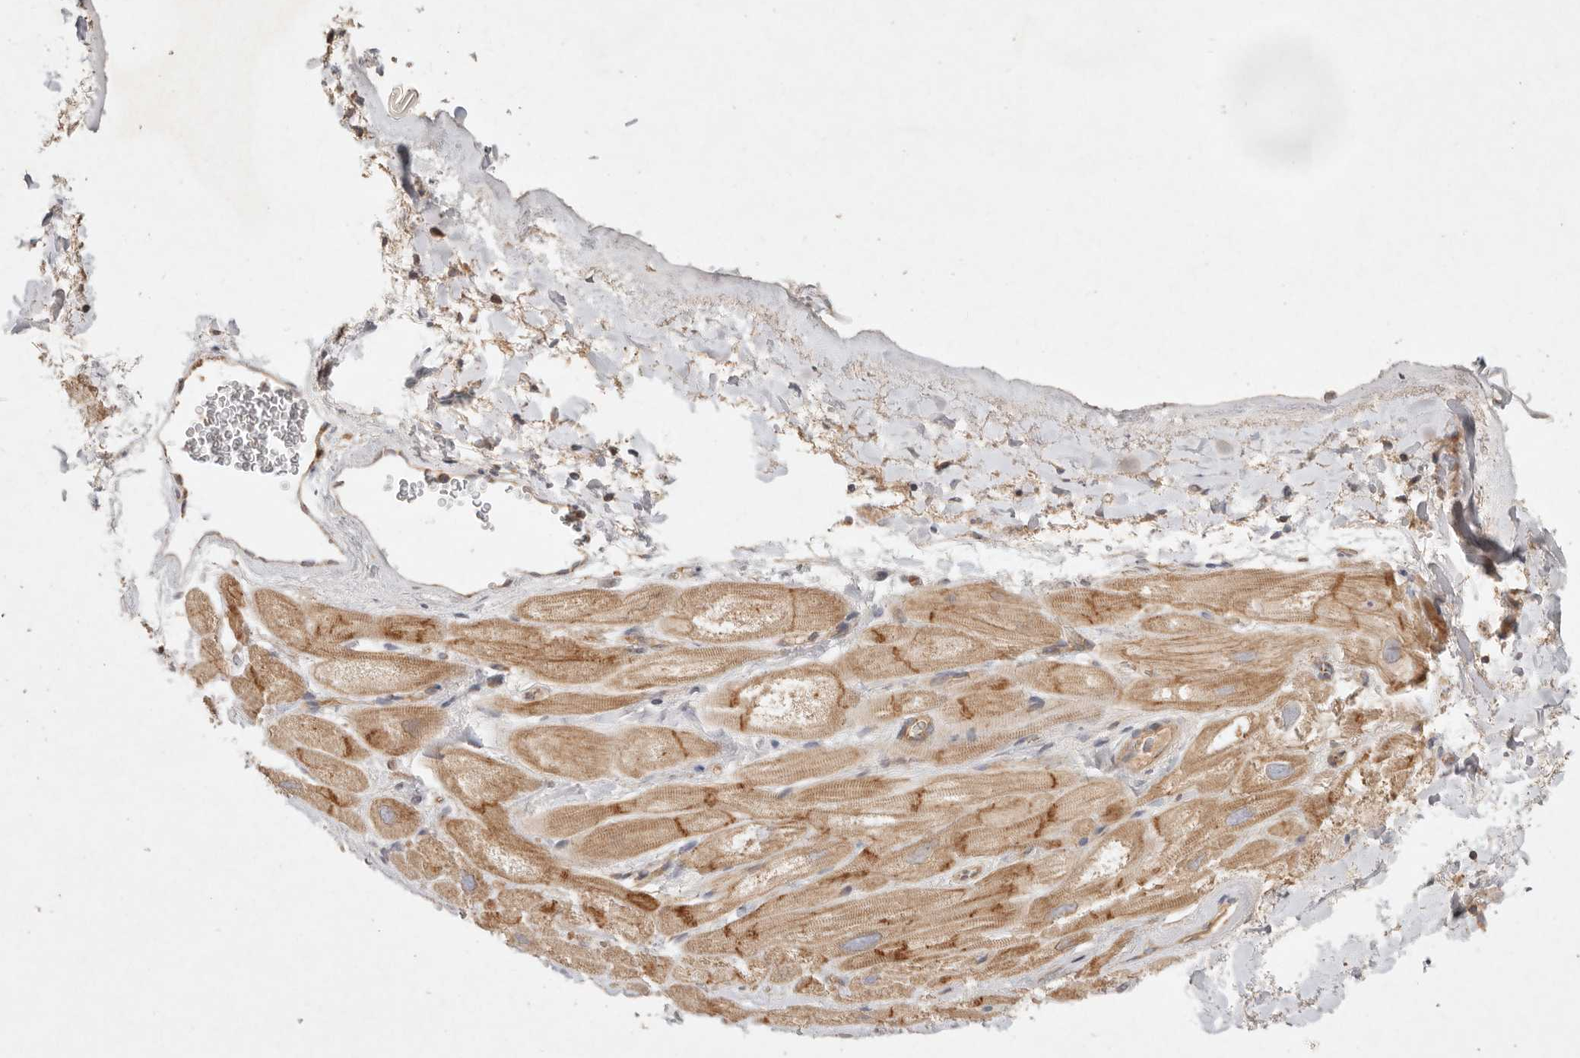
{"staining": {"intensity": "moderate", "quantity": "25%-75%", "location": "cytoplasmic/membranous"}, "tissue": "heart muscle", "cell_type": "Cardiomyocytes", "image_type": "normal", "snomed": [{"axis": "morphology", "description": "Normal tissue, NOS"}, {"axis": "topography", "description": "Heart"}], "caption": "DAB immunohistochemical staining of normal human heart muscle reveals moderate cytoplasmic/membranous protein positivity in about 25%-75% of cardiomyocytes.", "gene": "HECTD3", "patient": {"sex": "male", "age": 49}}